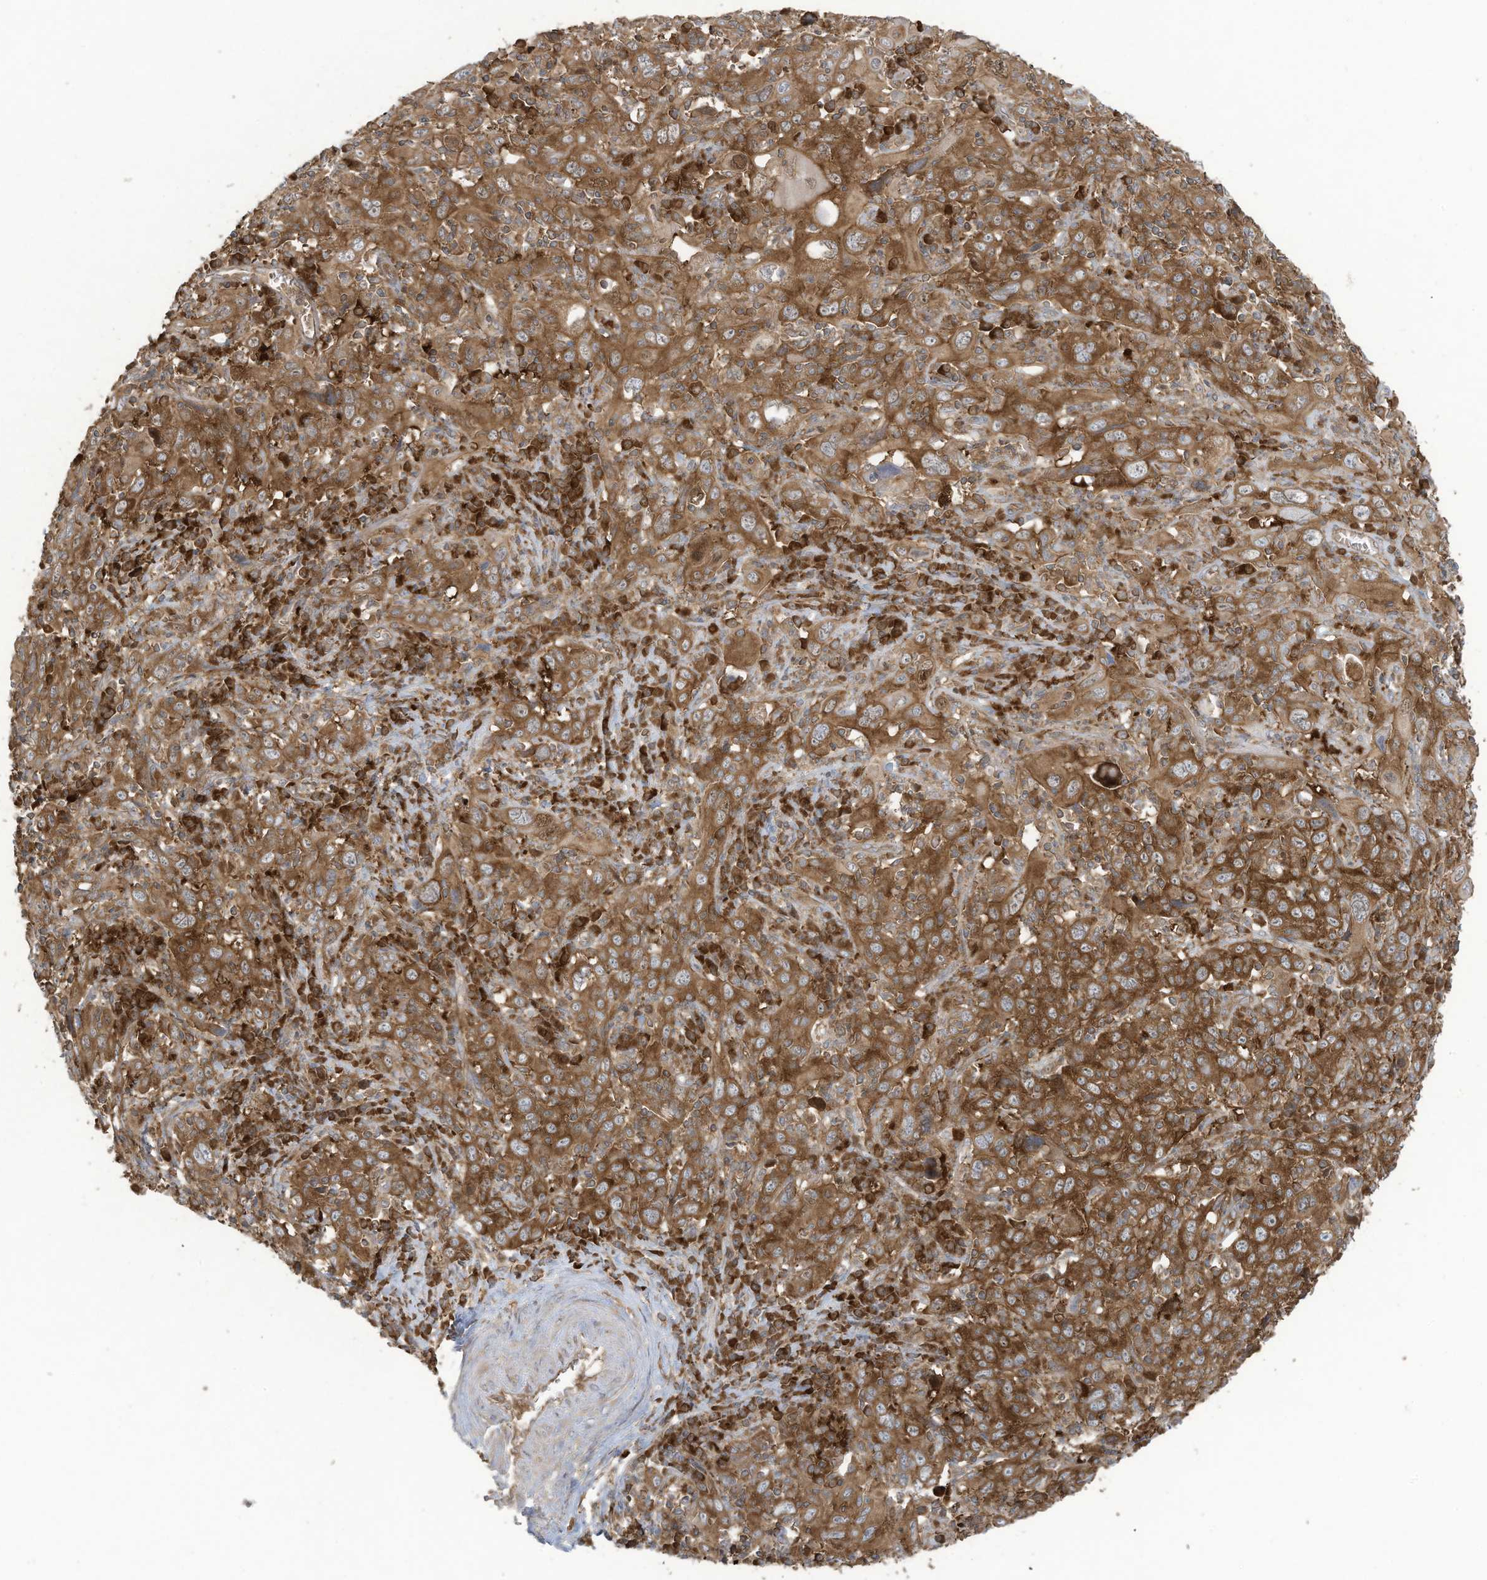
{"staining": {"intensity": "strong", "quantity": ">75%", "location": "cytoplasmic/membranous"}, "tissue": "cervical cancer", "cell_type": "Tumor cells", "image_type": "cancer", "snomed": [{"axis": "morphology", "description": "Squamous cell carcinoma, NOS"}, {"axis": "topography", "description": "Cervix"}], "caption": "Cervical cancer stained with IHC displays strong cytoplasmic/membranous staining in approximately >75% of tumor cells.", "gene": "OLA1", "patient": {"sex": "female", "age": 46}}